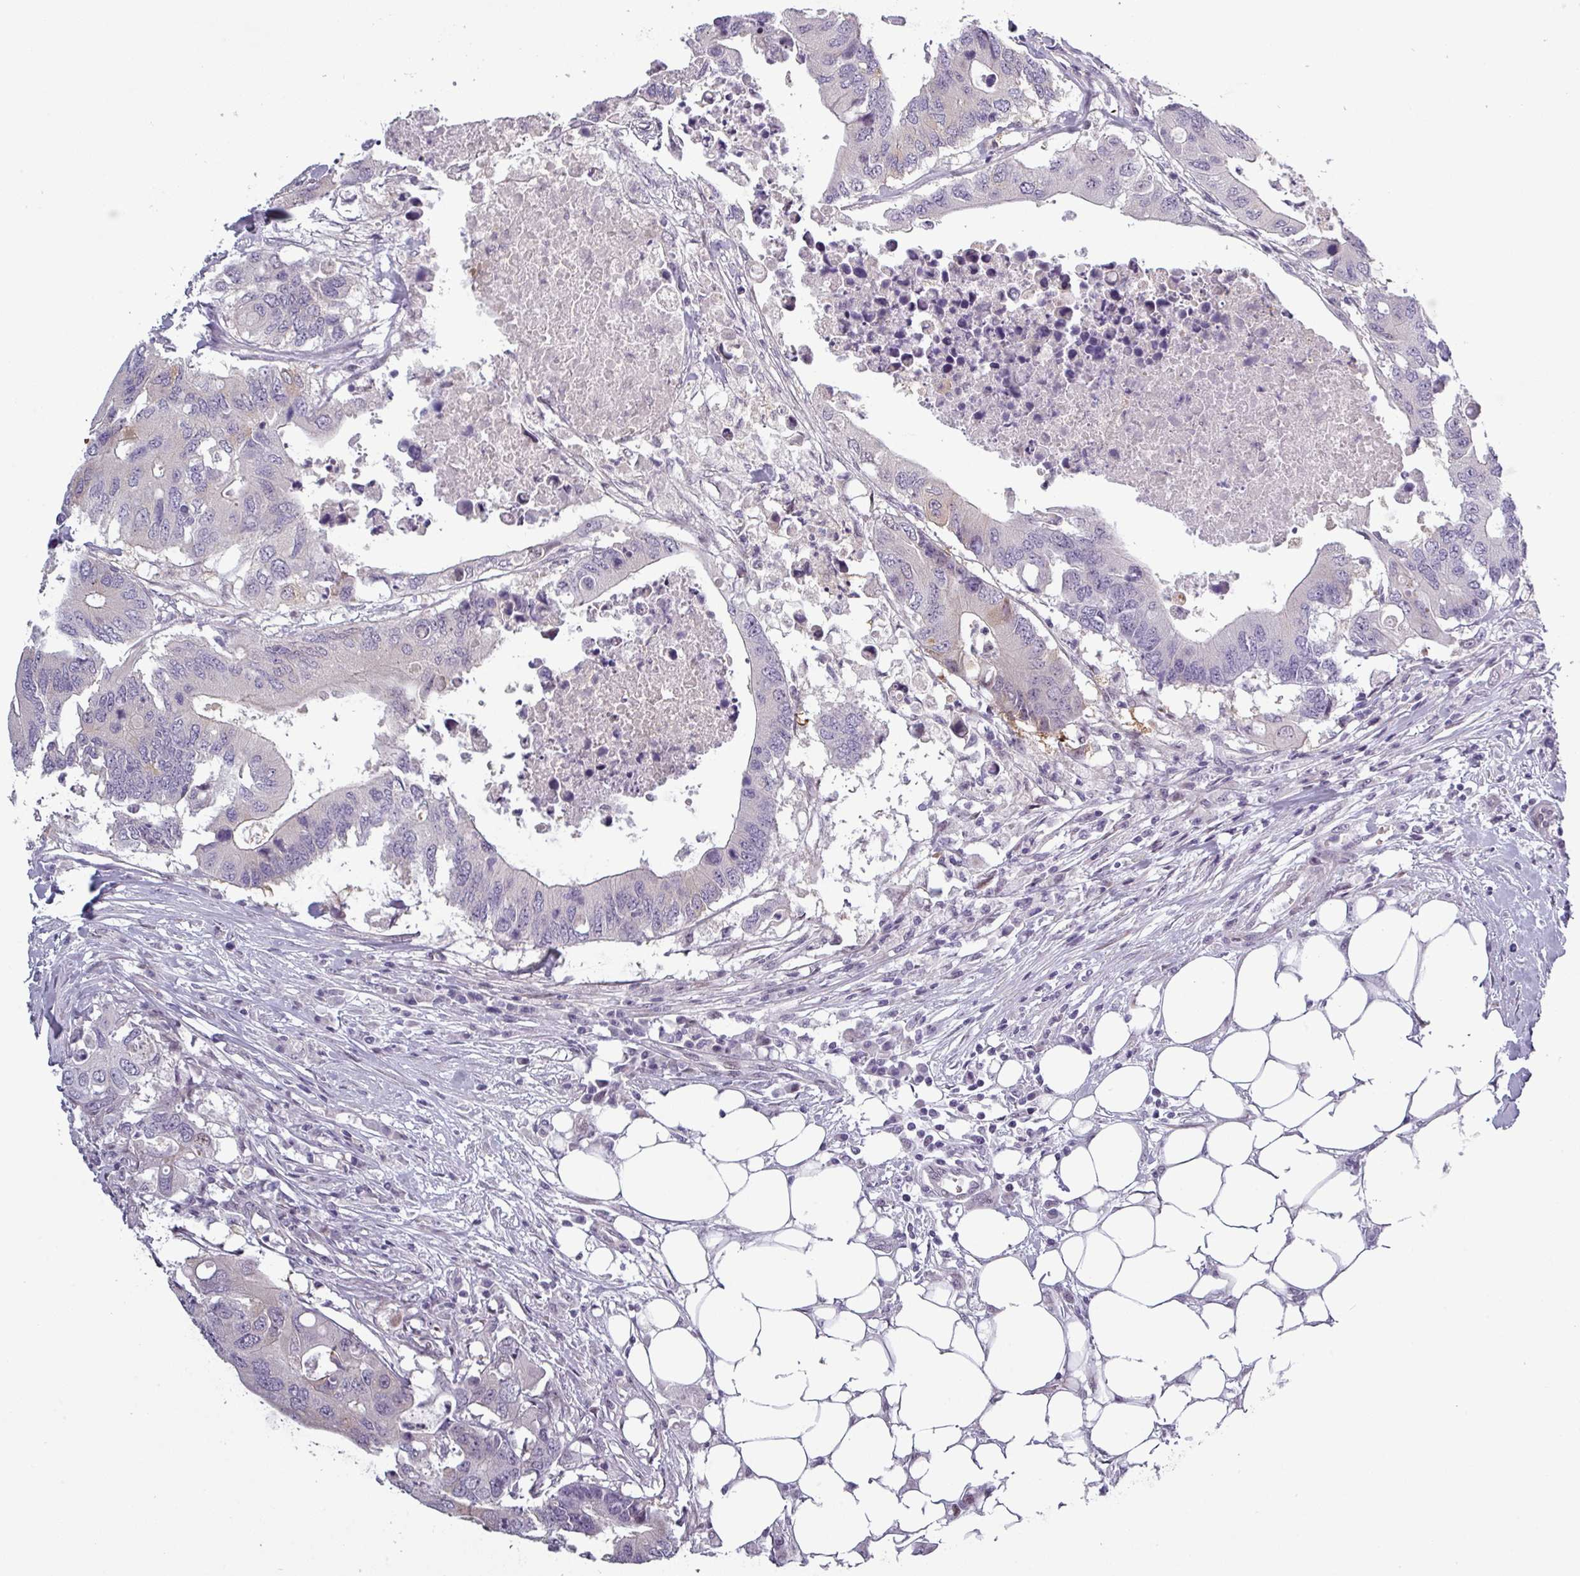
{"staining": {"intensity": "weak", "quantity": "<25%", "location": "cytoplasmic/membranous"}, "tissue": "colorectal cancer", "cell_type": "Tumor cells", "image_type": "cancer", "snomed": [{"axis": "morphology", "description": "Adenocarcinoma, NOS"}, {"axis": "topography", "description": "Colon"}], "caption": "IHC image of colorectal cancer (adenocarcinoma) stained for a protein (brown), which demonstrates no positivity in tumor cells.", "gene": "PRAMEF12", "patient": {"sex": "male", "age": 71}}